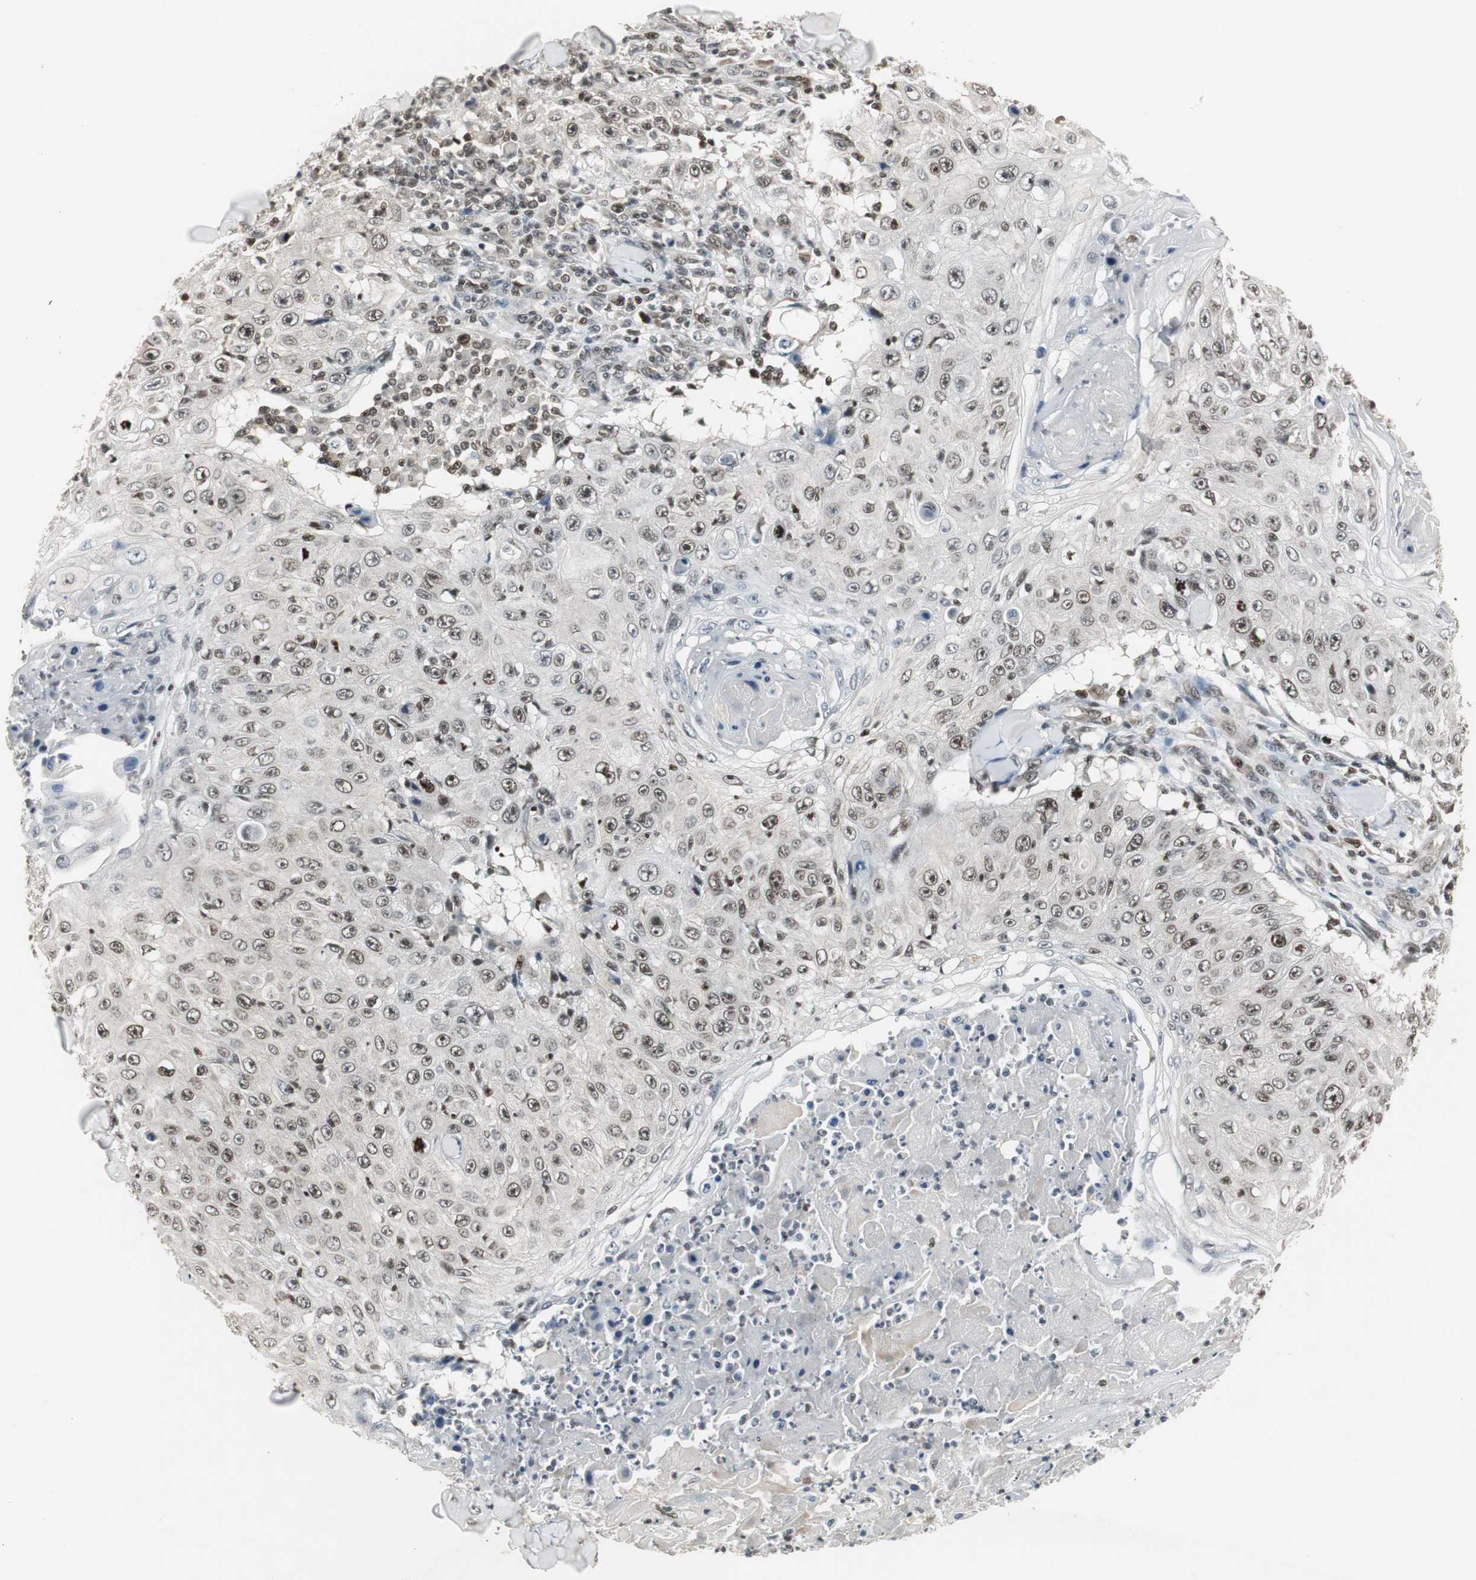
{"staining": {"intensity": "weak", "quantity": ">75%", "location": "nuclear"}, "tissue": "skin cancer", "cell_type": "Tumor cells", "image_type": "cancer", "snomed": [{"axis": "morphology", "description": "Squamous cell carcinoma, NOS"}, {"axis": "topography", "description": "Skin"}], "caption": "A low amount of weak nuclear staining is appreciated in about >75% of tumor cells in skin cancer tissue.", "gene": "MPG", "patient": {"sex": "male", "age": 86}}